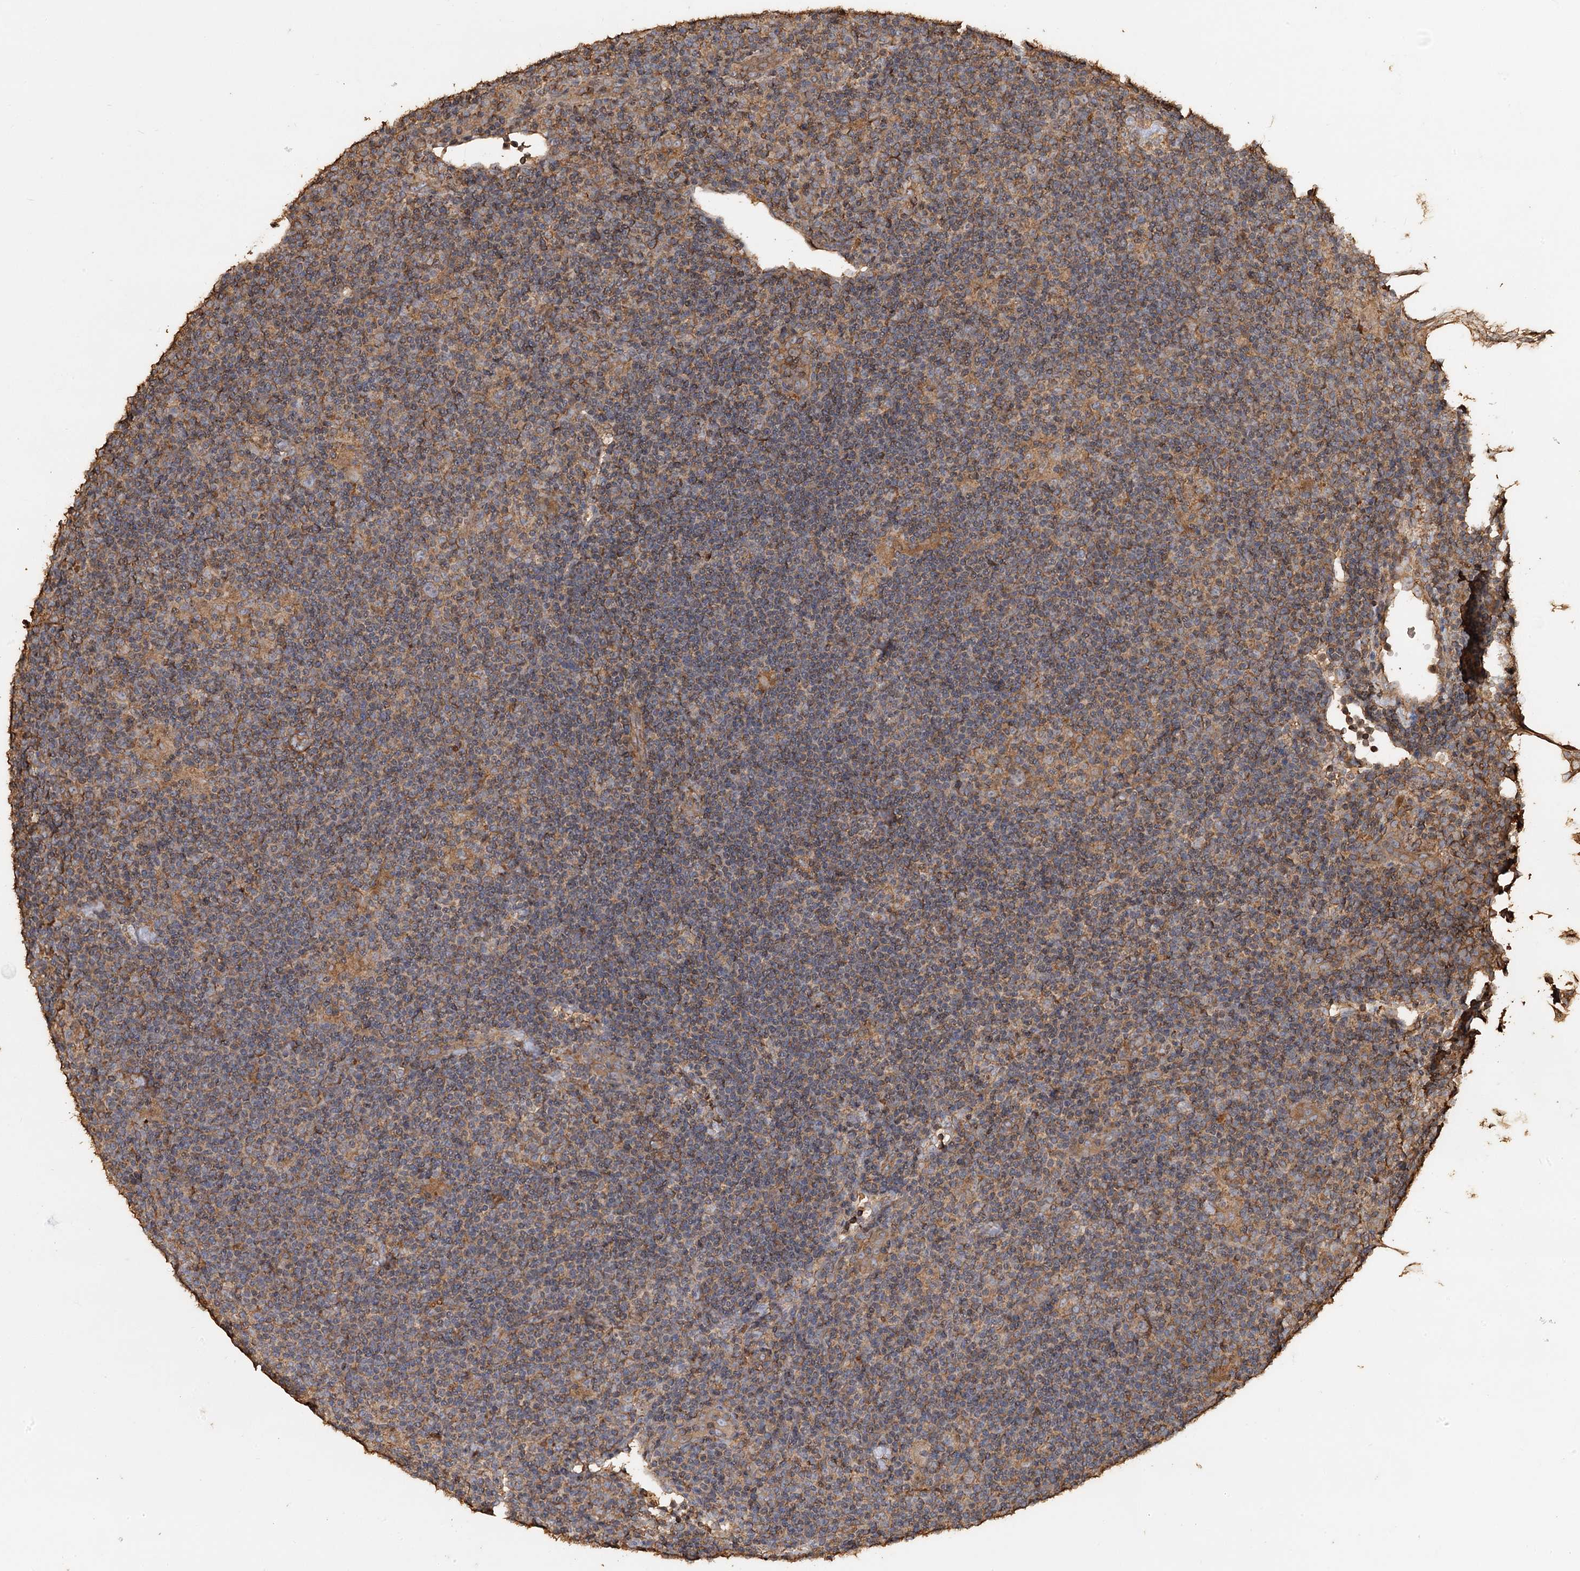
{"staining": {"intensity": "moderate", "quantity": ">75%", "location": "cytoplasmic/membranous"}, "tissue": "lymphoma", "cell_type": "Tumor cells", "image_type": "cancer", "snomed": [{"axis": "morphology", "description": "Hodgkin's disease, NOS"}, {"axis": "topography", "description": "Lymph node"}], "caption": "This photomicrograph demonstrates IHC staining of Hodgkin's disease, with medium moderate cytoplasmic/membranous staining in approximately >75% of tumor cells.", "gene": "PIK3C2A", "patient": {"sex": "female", "age": 57}}